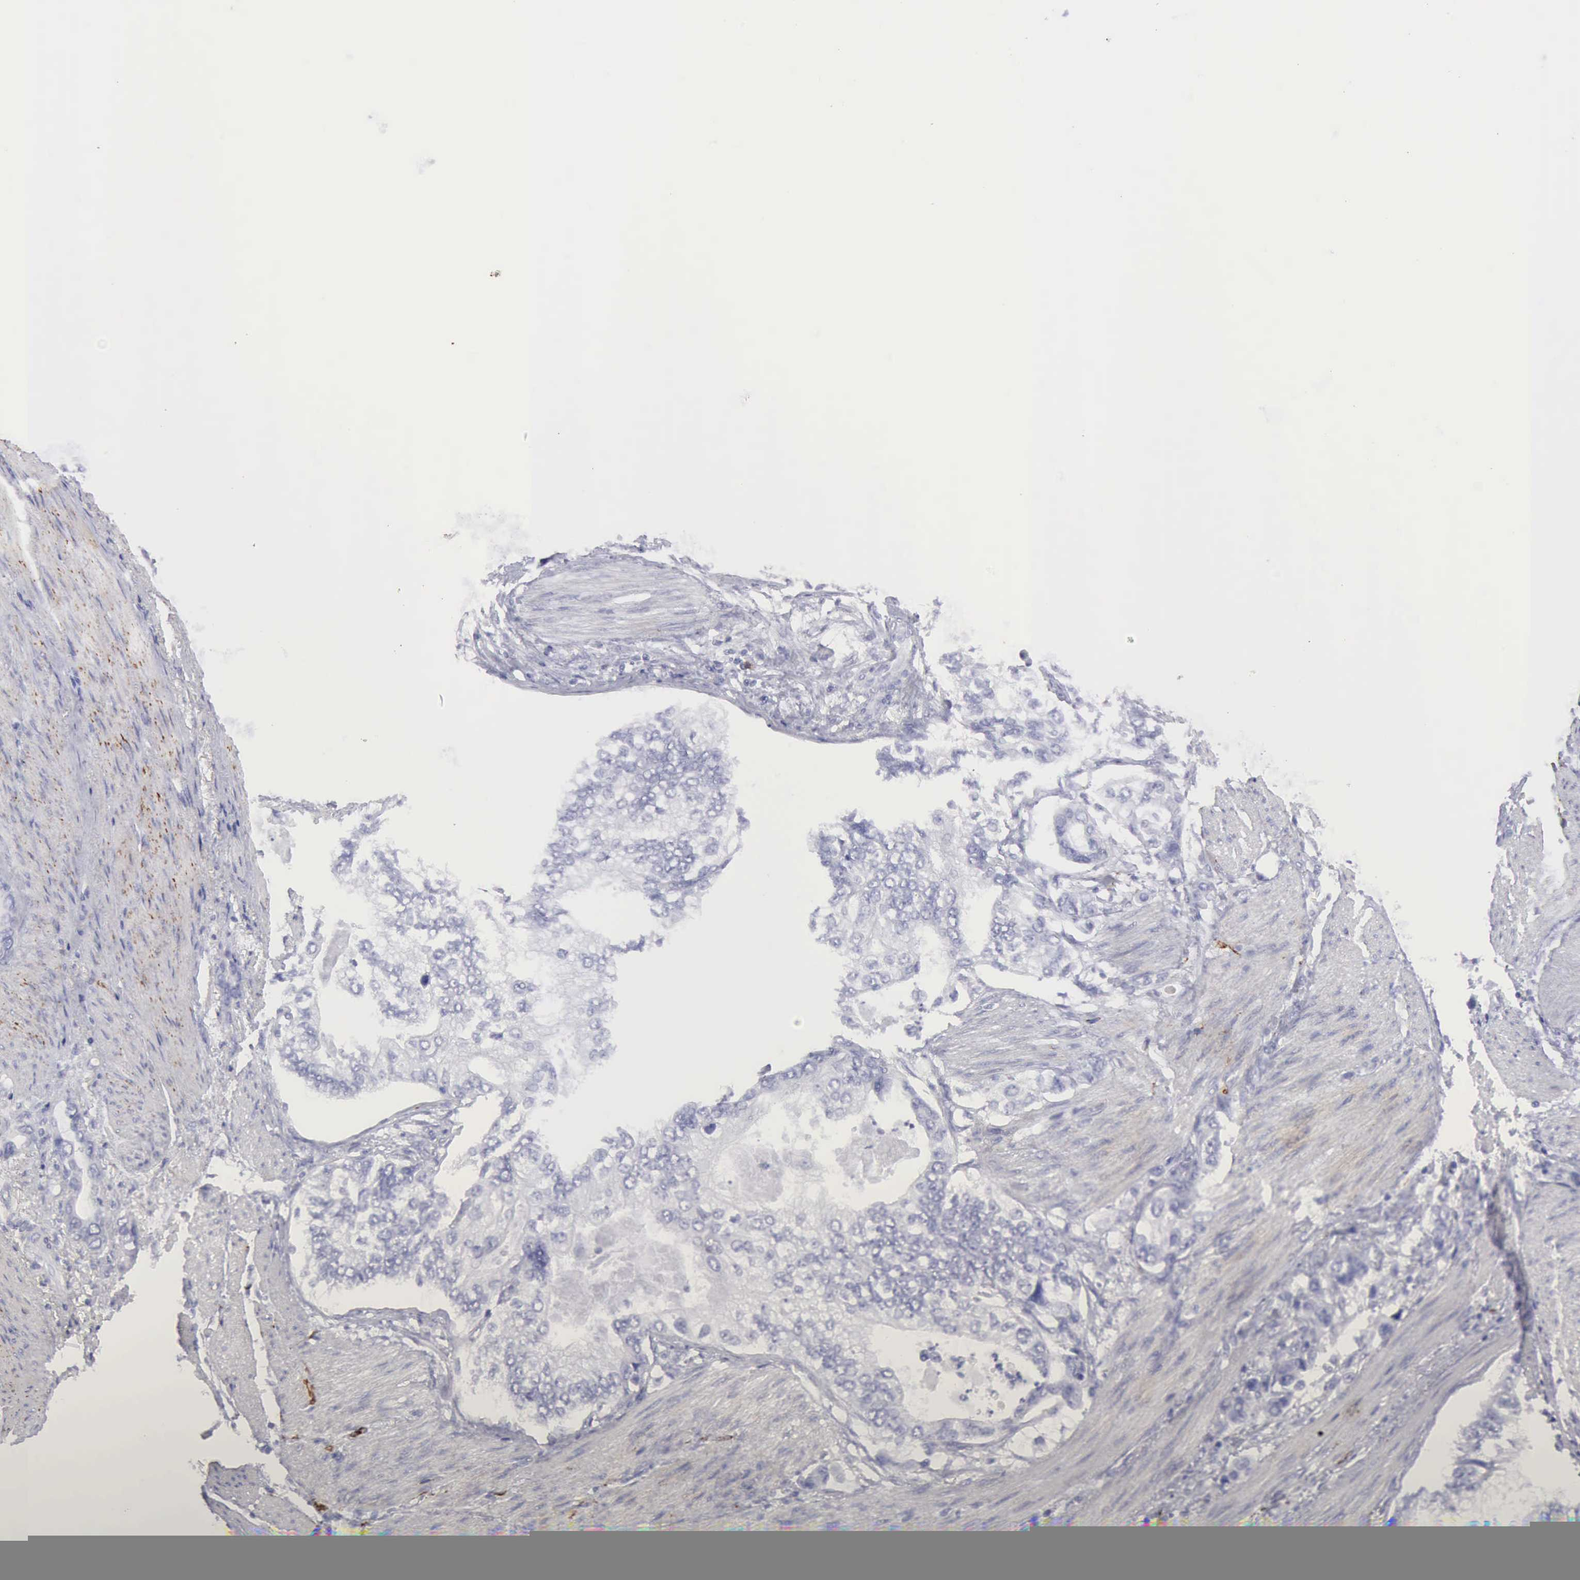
{"staining": {"intensity": "negative", "quantity": "none", "location": "none"}, "tissue": "stomach cancer", "cell_type": "Tumor cells", "image_type": "cancer", "snomed": [{"axis": "morphology", "description": "Adenocarcinoma, NOS"}, {"axis": "topography", "description": "Pancreas"}, {"axis": "topography", "description": "Stomach, upper"}], "caption": "Immunohistochemistry (IHC) photomicrograph of neoplastic tissue: stomach adenocarcinoma stained with DAB reveals no significant protein staining in tumor cells. The staining is performed using DAB (3,3'-diaminobenzidine) brown chromogen with nuclei counter-stained in using hematoxylin.", "gene": "NCAM1", "patient": {"sex": "male", "age": 77}}